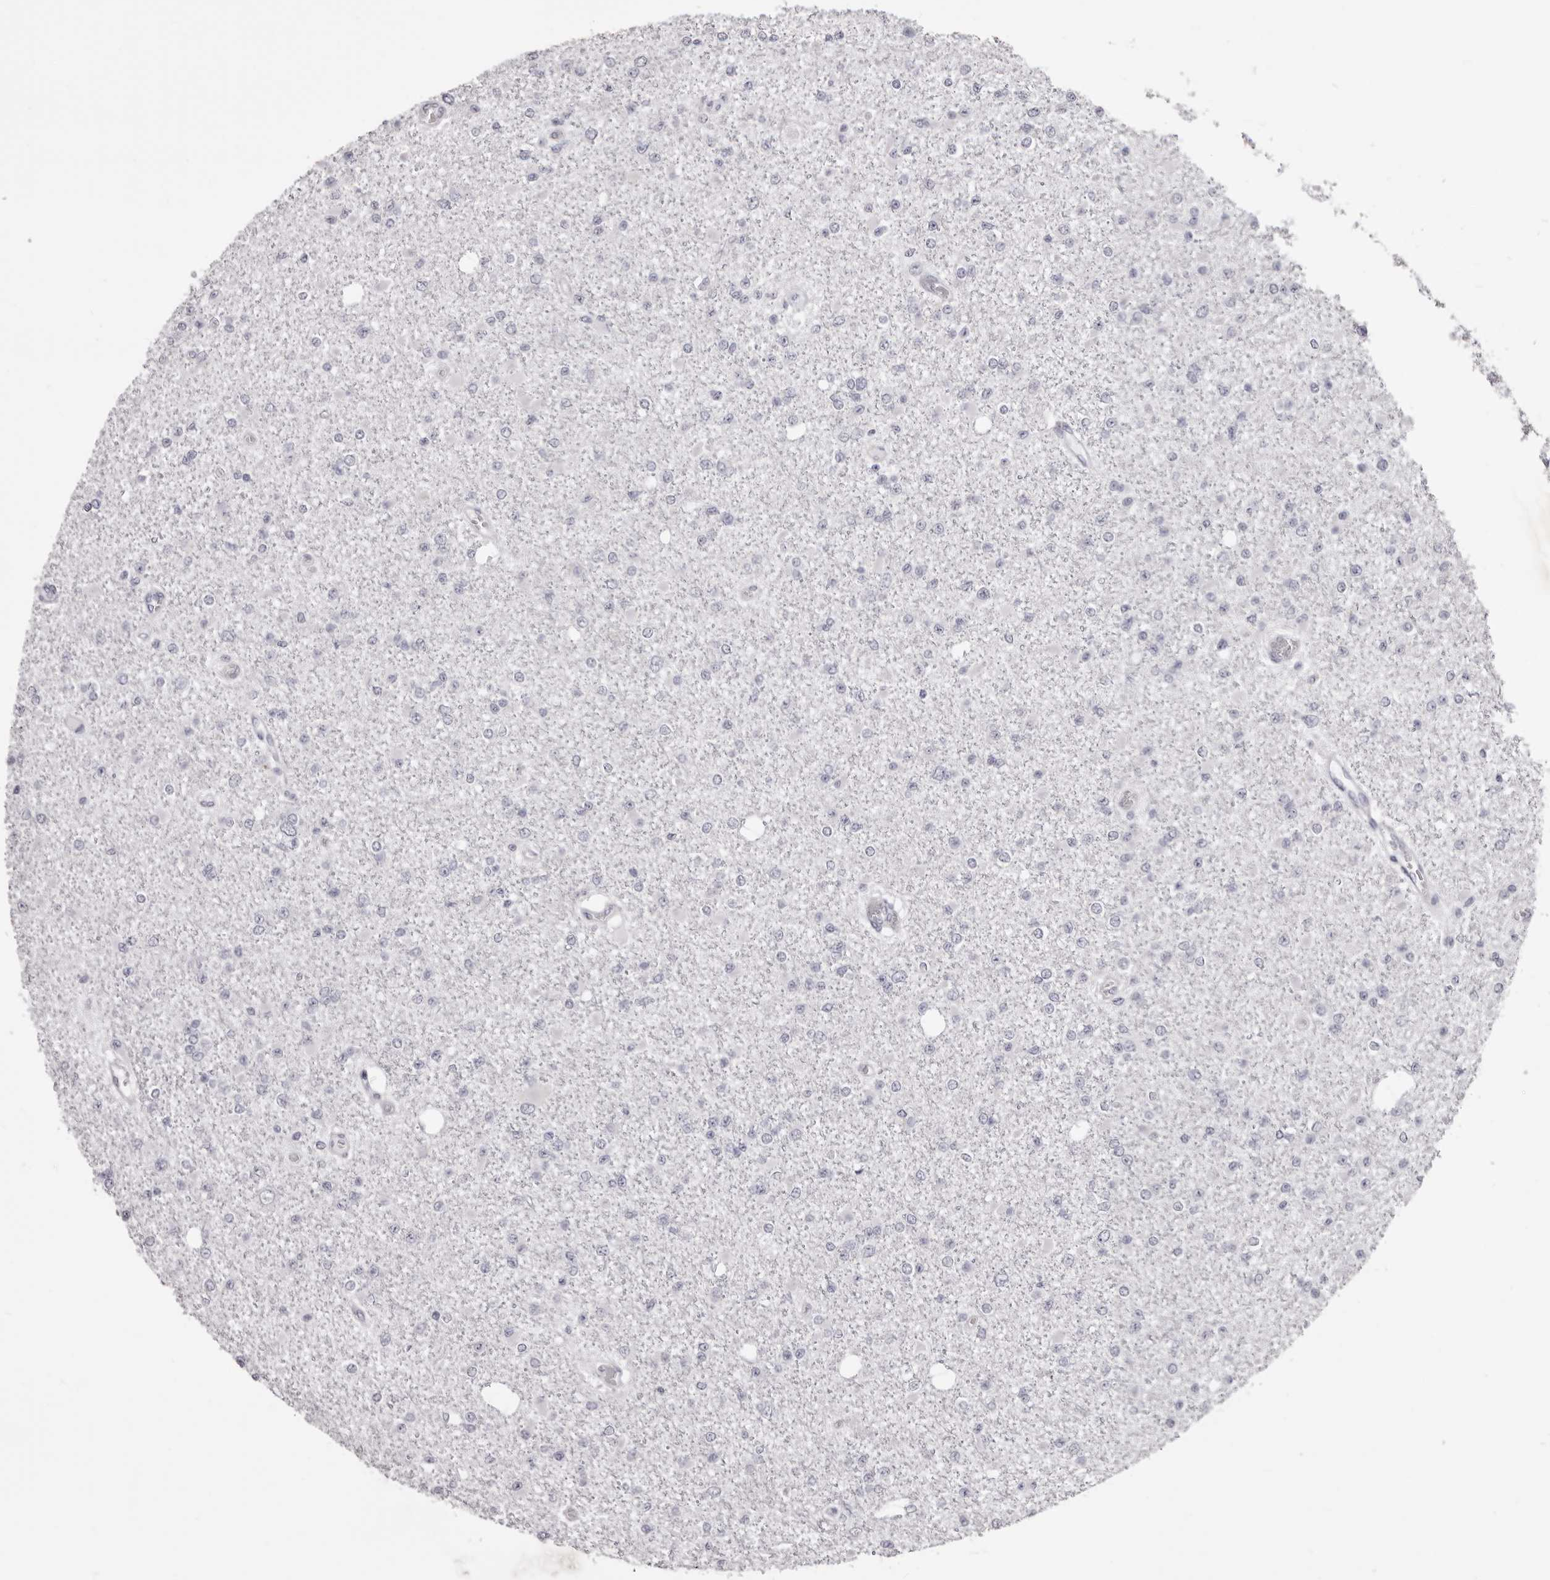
{"staining": {"intensity": "negative", "quantity": "none", "location": "none"}, "tissue": "glioma", "cell_type": "Tumor cells", "image_type": "cancer", "snomed": [{"axis": "morphology", "description": "Glioma, malignant, Low grade"}, {"axis": "topography", "description": "Brain"}], "caption": "Tumor cells are negative for protein expression in human glioma. (DAB (3,3'-diaminobenzidine) IHC visualized using brightfield microscopy, high magnification).", "gene": "PEG10", "patient": {"sex": "female", "age": 22}}